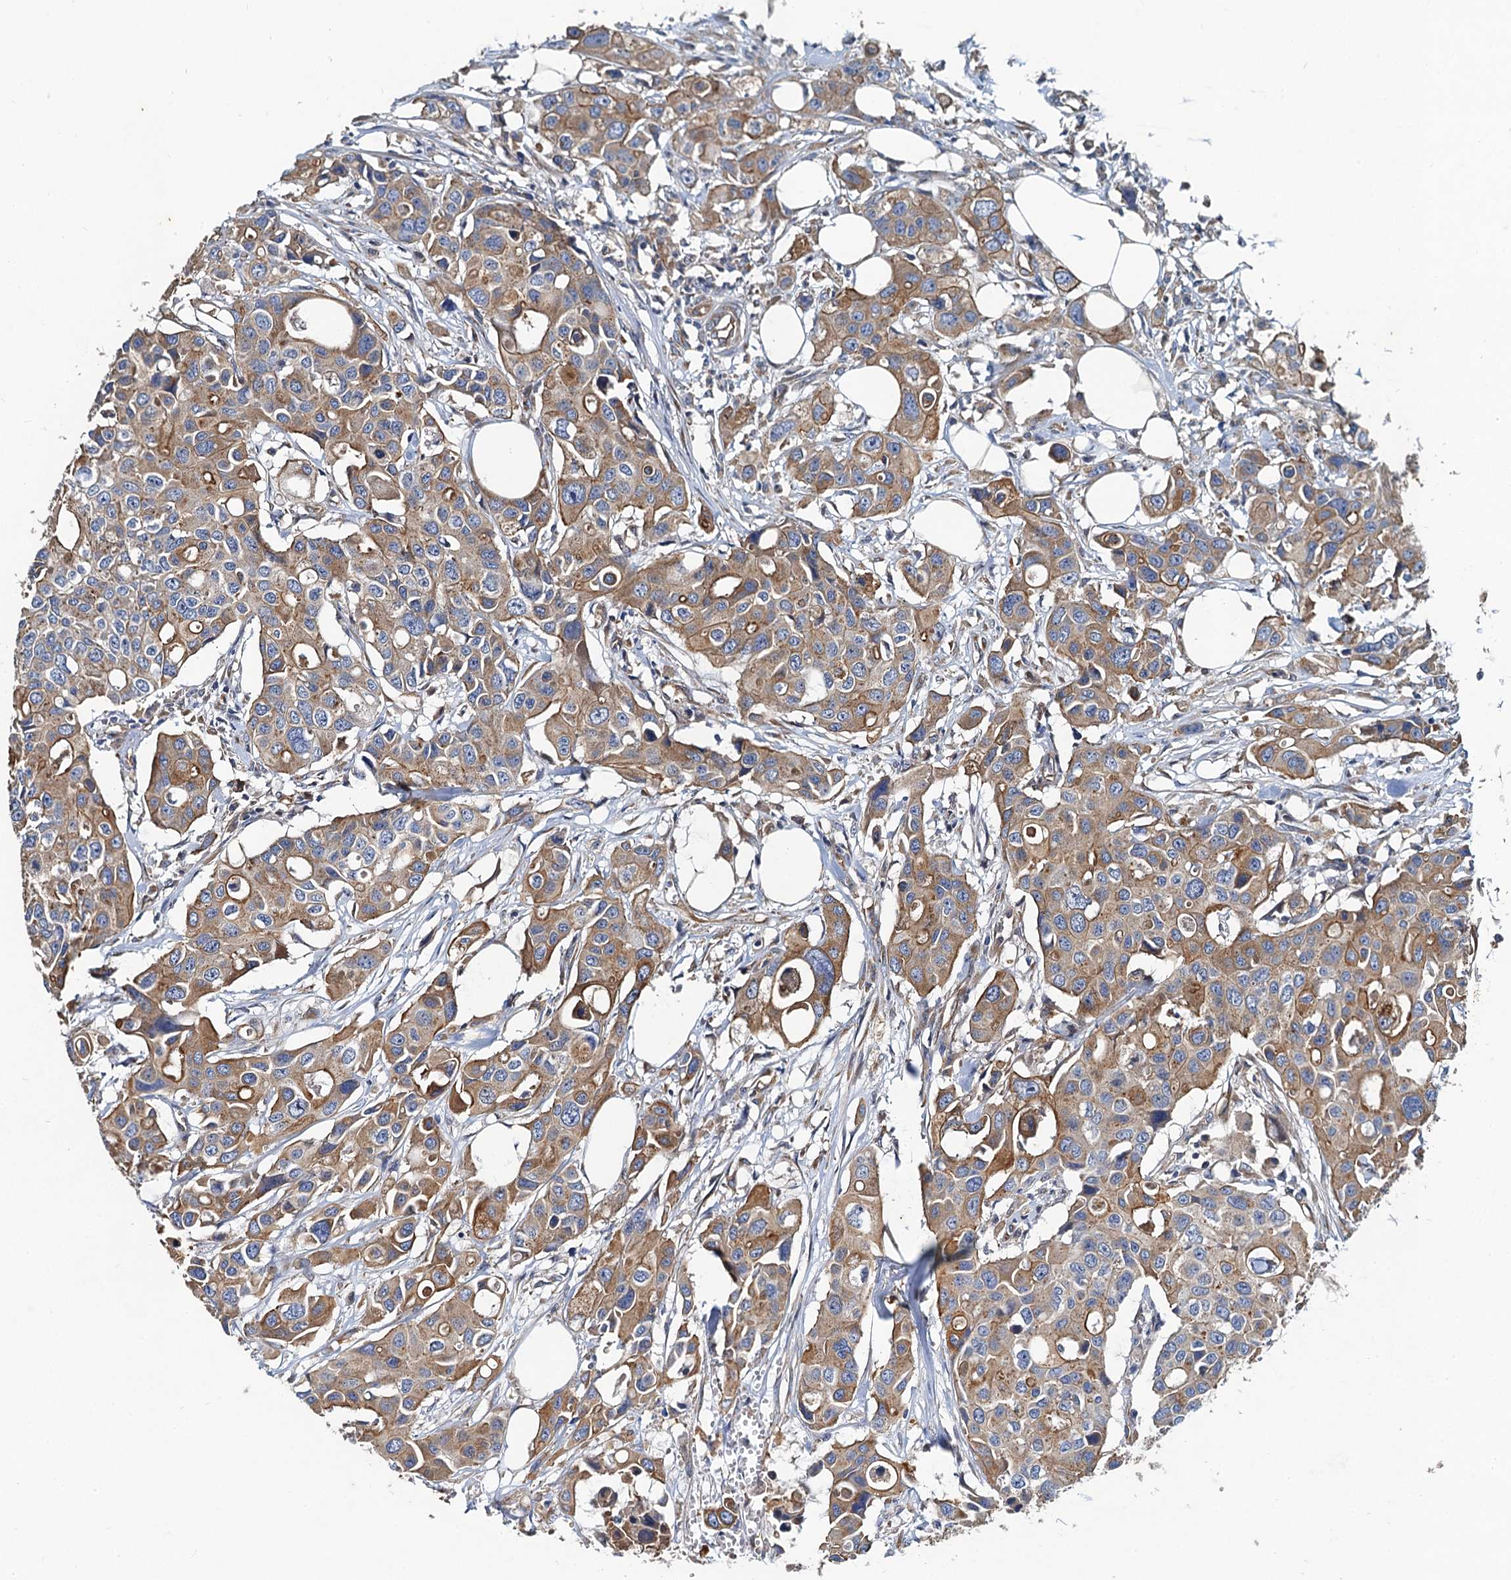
{"staining": {"intensity": "moderate", "quantity": ">75%", "location": "cytoplasmic/membranous"}, "tissue": "colorectal cancer", "cell_type": "Tumor cells", "image_type": "cancer", "snomed": [{"axis": "morphology", "description": "Adenocarcinoma, NOS"}, {"axis": "topography", "description": "Colon"}], "caption": "IHC micrograph of colorectal cancer (adenocarcinoma) stained for a protein (brown), which exhibits medium levels of moderate cytoplasmic/membranous staining in approximately >75% of tumor cells.", "gene": "NGRN", "patient": {"sex": "male", "age": 77}}